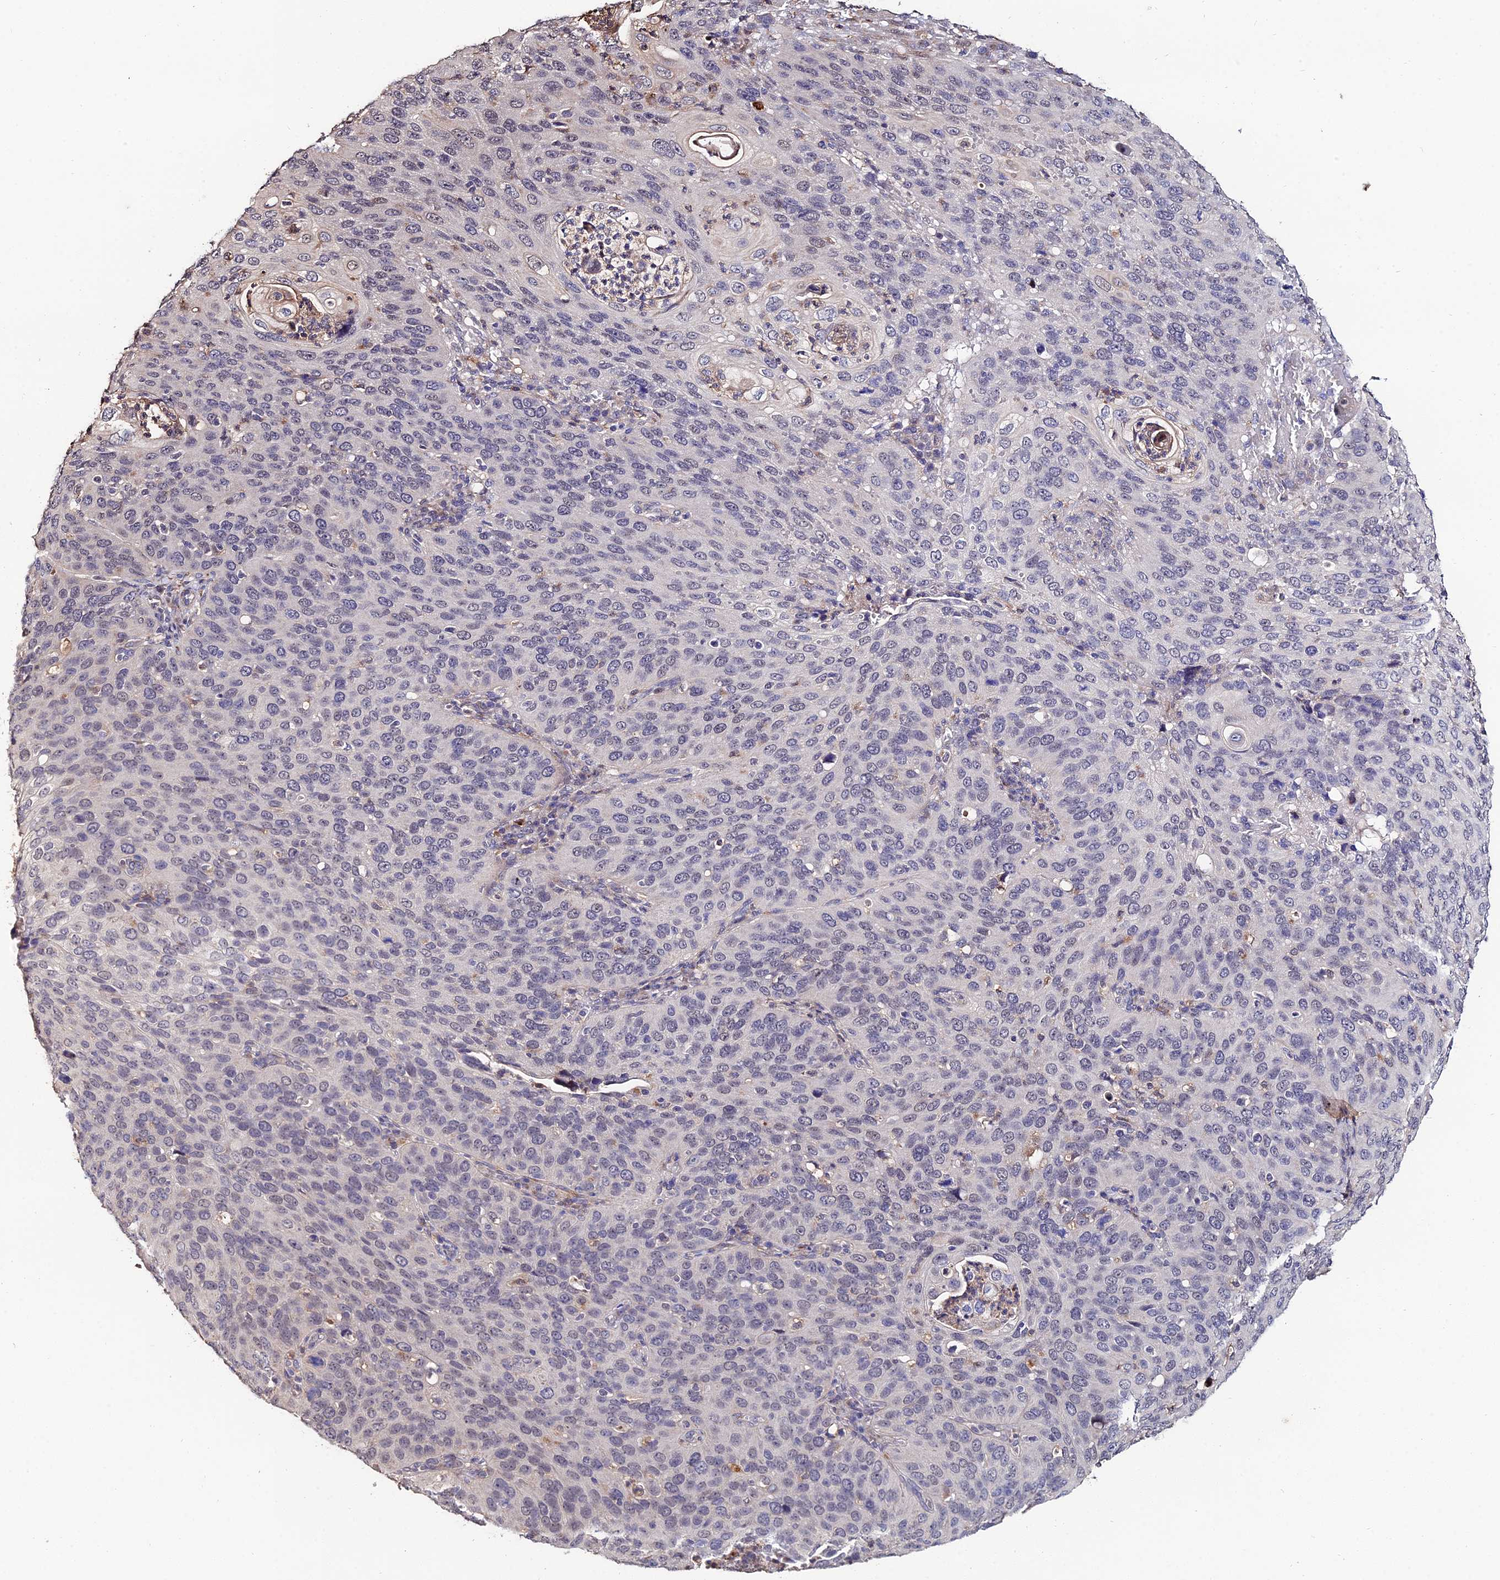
{"staining": {"intensity": "negative", "quantity": "none", "location": "none"}, "tissue": "cervical cancer", "cell_type": "Tumor cells", "image_type": "cancer", "snomed": [{"axis": "morphology", "description": "Squamous cell carcinoma, NOS"}, {"axis": "topography", "description": "Cervix"}], "caption": "High magnification brightfield microscopy of cervical cancer stained with DAB (3,3'-diaminobenzidine) (brown) and counterstained with hematoxylin (blue): tumor cells show no significant staining.", "gene": "ACTR5", "patient": {"sex": "female", "age": 36}}